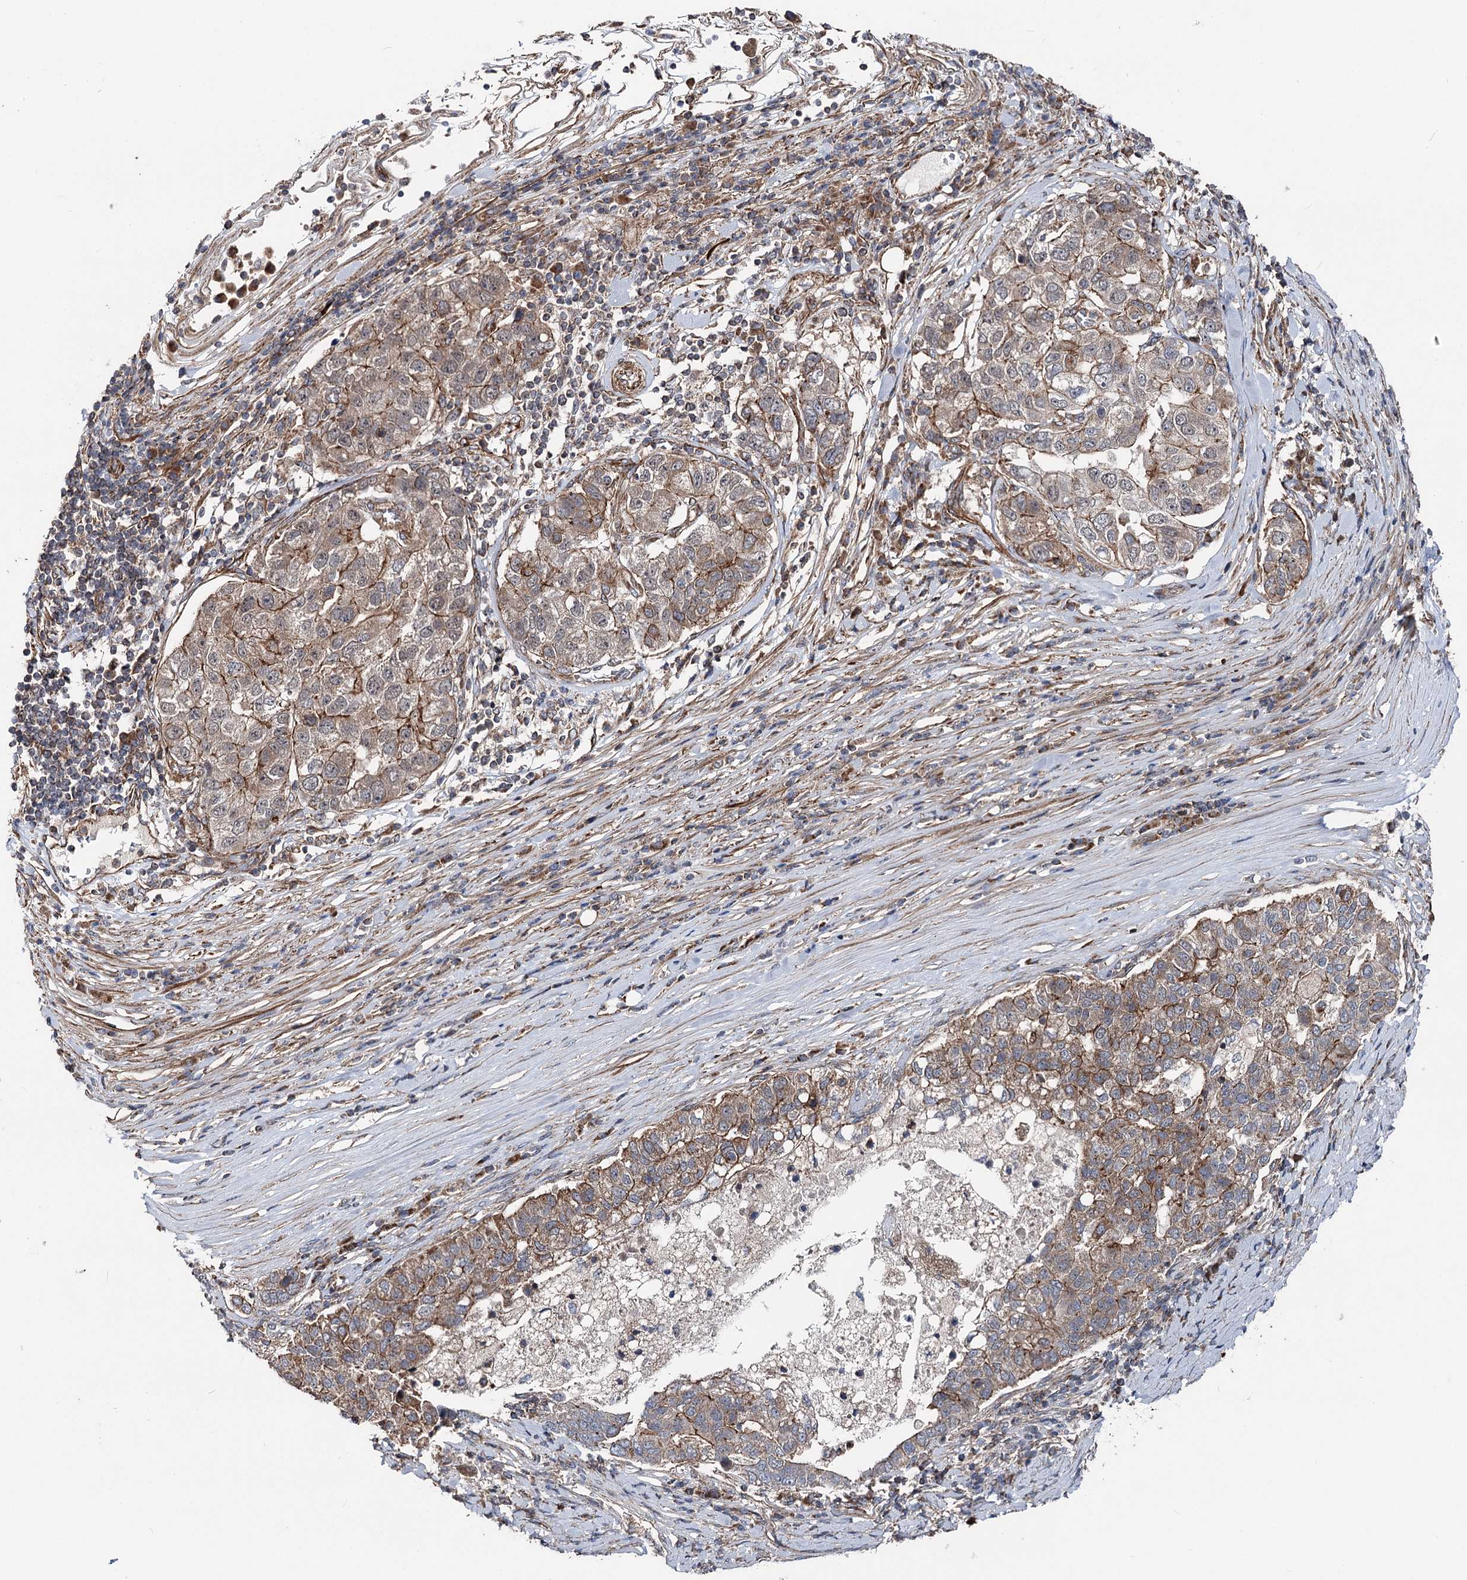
{"staining": {"intensity": "moderate", "quantity": ">75%", "location": "cytoplasmic/membranous"}, "tissue": "pancreatic cancer", "cell_type": "Tumor cells", "image_type": "cancer", "snomed": [{"axis": "morphology", "description": "Adenocarcinoma, NOS"}, {"axis": "topography", "description": "Pancreas"}], "caption": "Immunohistochemistry staining of pancreatic cancer, which demonstrates medium levels of moderate cytoplasmic/membranous expression in approximately >75% of tumor cells indicating moderate cytoplasmic/membranous protein positivity. The staining was performed using DAB (brown) for protein detection and nuclei were counterstained in hematoxylin (blue).", "gene": "ITFG2", "patient": {"sex": "female", "age": 61}}